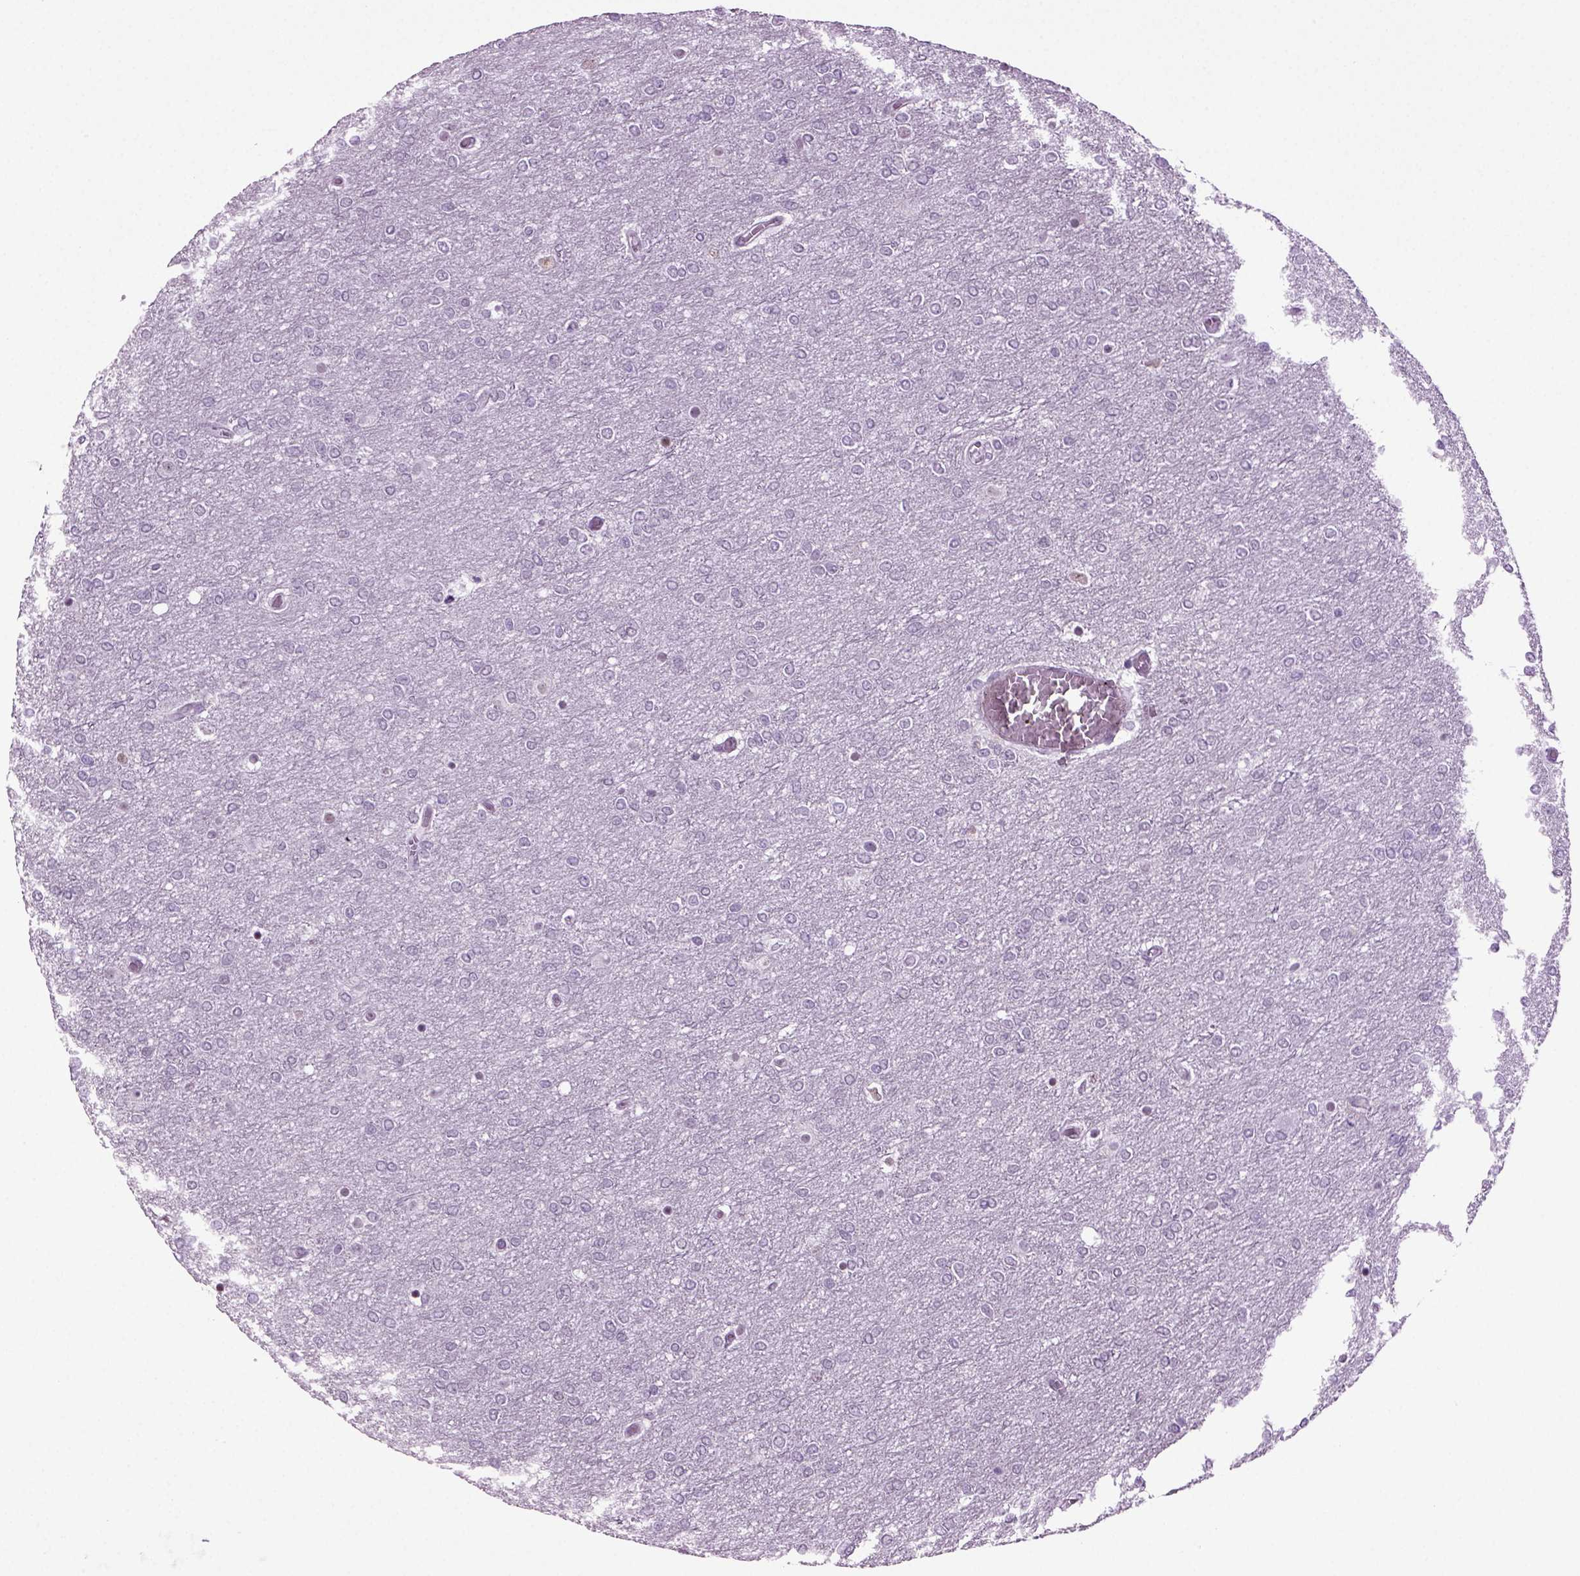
{"staining": {"intensity": "negative", "quantity": "none", "location": "none"}, "tissue": "glioma", "cell_type": "Tumor cells", "image_type": "cancer", "snomed": [{"axis": "morphology", "description": "Glioma, malignant, High grade"}, {"axis": "topography", "description": "Brain"}], "caption": "This is an IHC micrograph of human glioma. There is no positivity in tumor cells.", "gene": "RFX3", "patient": {"sex": "female", "age": 61}}